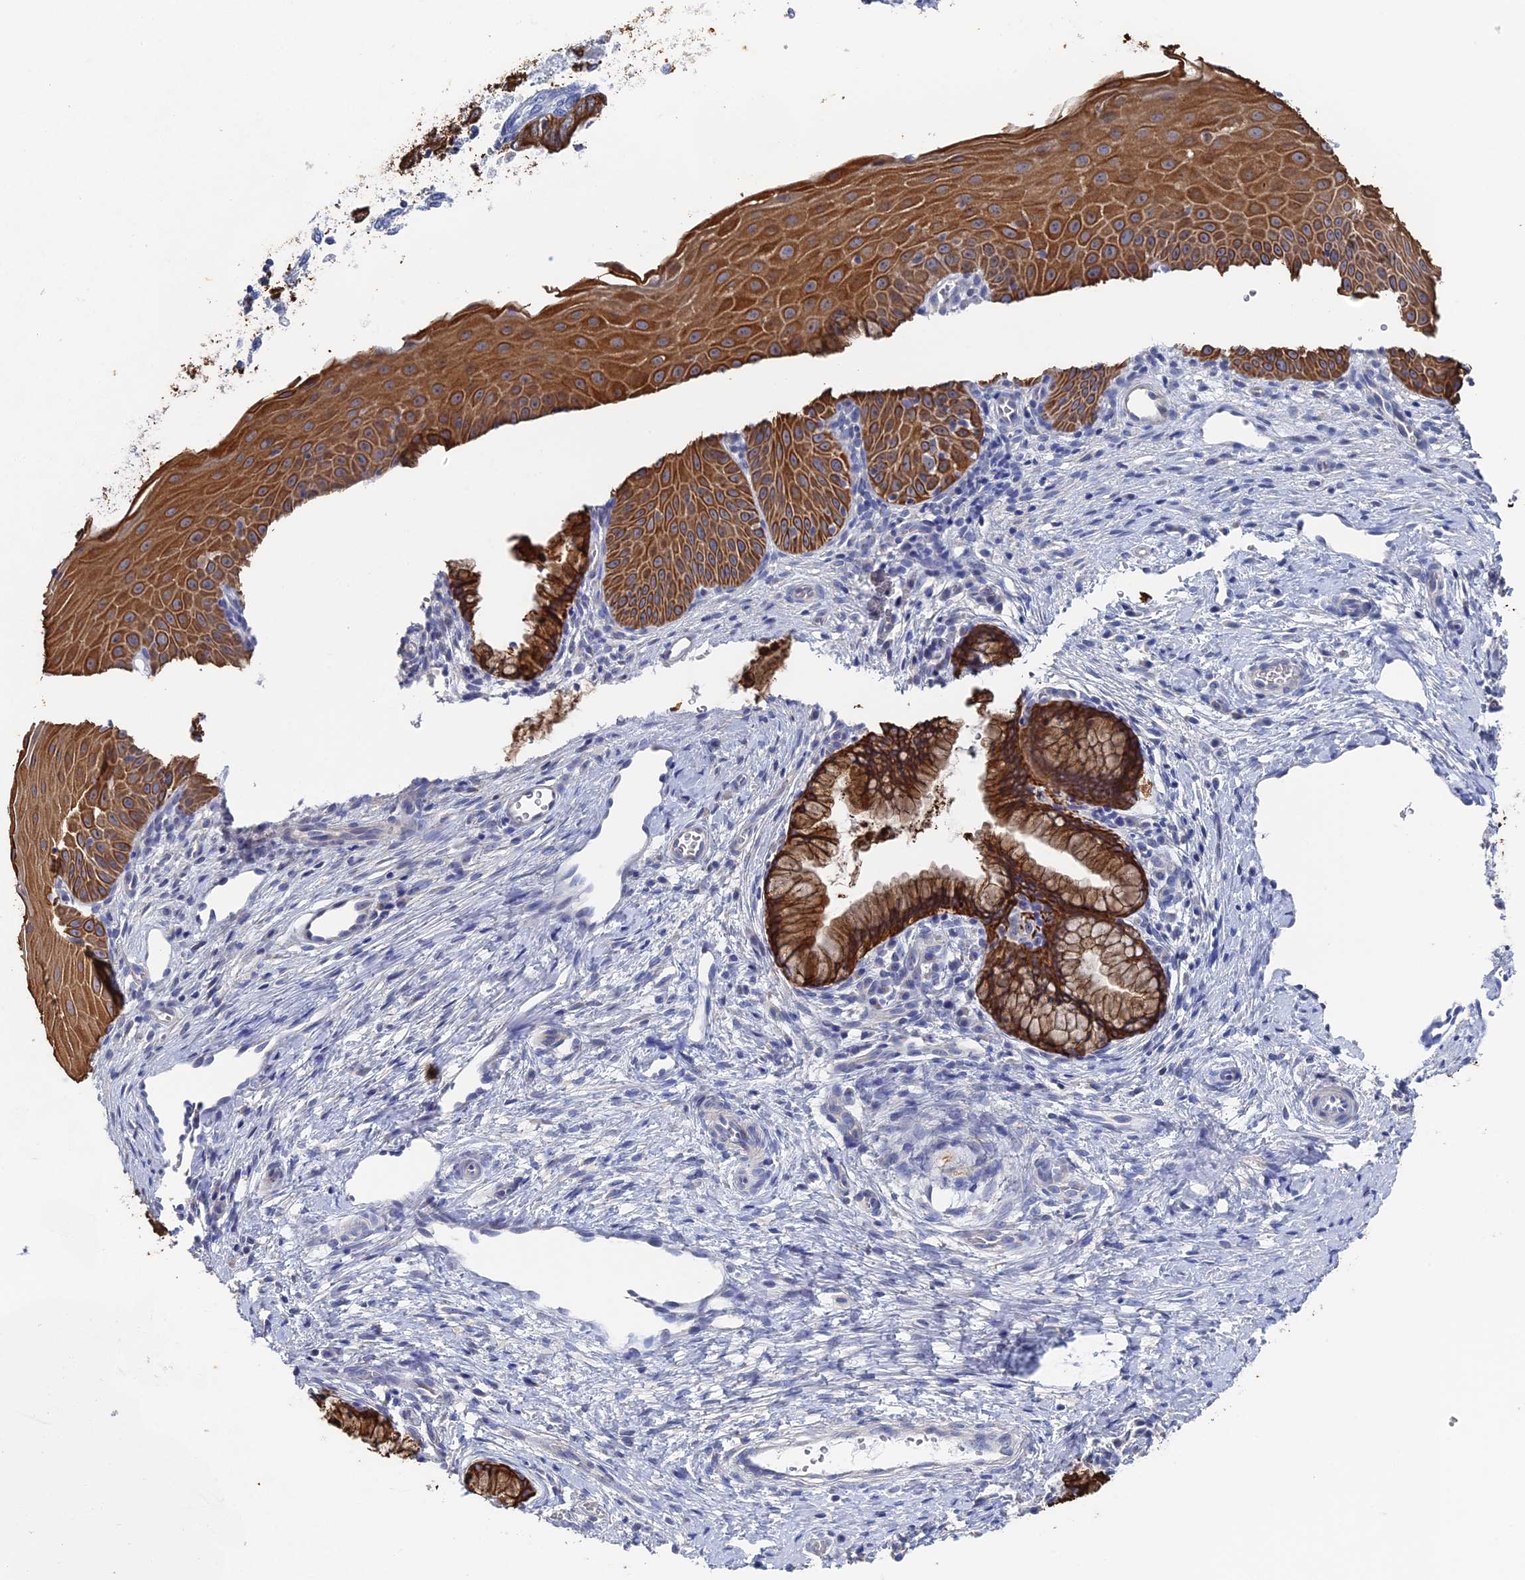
{"staining": {"intensity": "strong", "quantity": ">75%", "location": "cytoplasmic/membranous"}, "tissue": "cervix", "cell_type": "Glandular cells", "image_type": "normal", "snomed": [{"axis": "morphology", "description": "Normal tissue, NOS"}, {"axis": "topography", "description": "Cervix"}], "caption": "Glandular cells exhibit strong cytoplasmic/membranous expression in approximately >75% of cells in normal cervix. (DAB IHC, brown staining for protein, blue staining for nuclei).", "gene": "SRFBP1", "patient": {"sex": "female", "age": 36}}